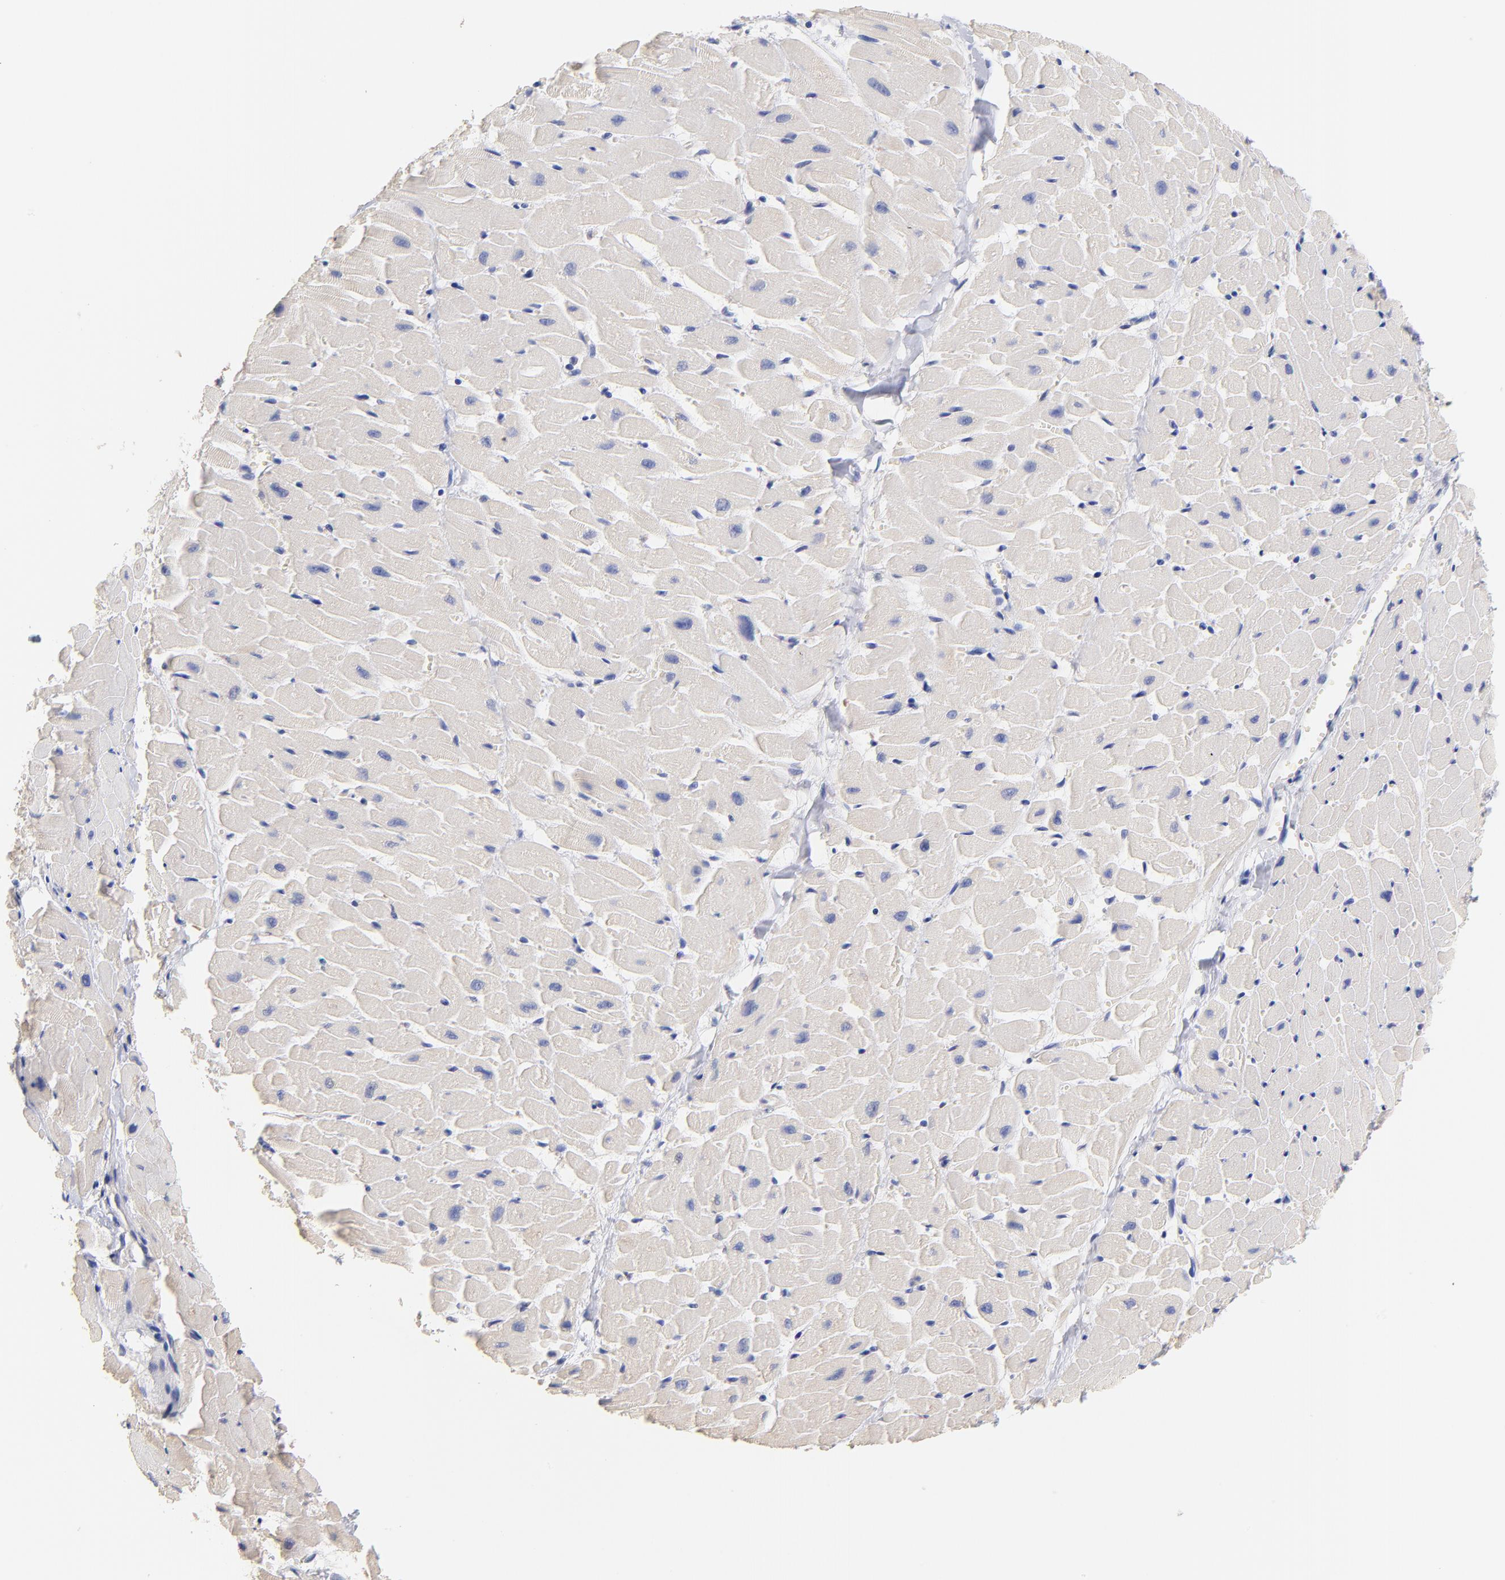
{"staining": {"intensity": "negative", "quantity": "none", "location": "none"}, "tissue": "heart muscle", "cell_type": "Cardiomyocytes", "image_type": "normal", "snomed": [{"axis": "morphology", "description": "Normal tissue, NOS"}, {"axis": "topography", "description": "Heart"}], "caption": "The histopathology image shows no staining of cardiomyocytes in benign heart muscle. (DAB (3,3'-diaminobenzidine) immunohistochemistry with hematoxylin counter stain).", "gene": "TNFRSF13C", "patient": {"sex": "female", "age": 19}}